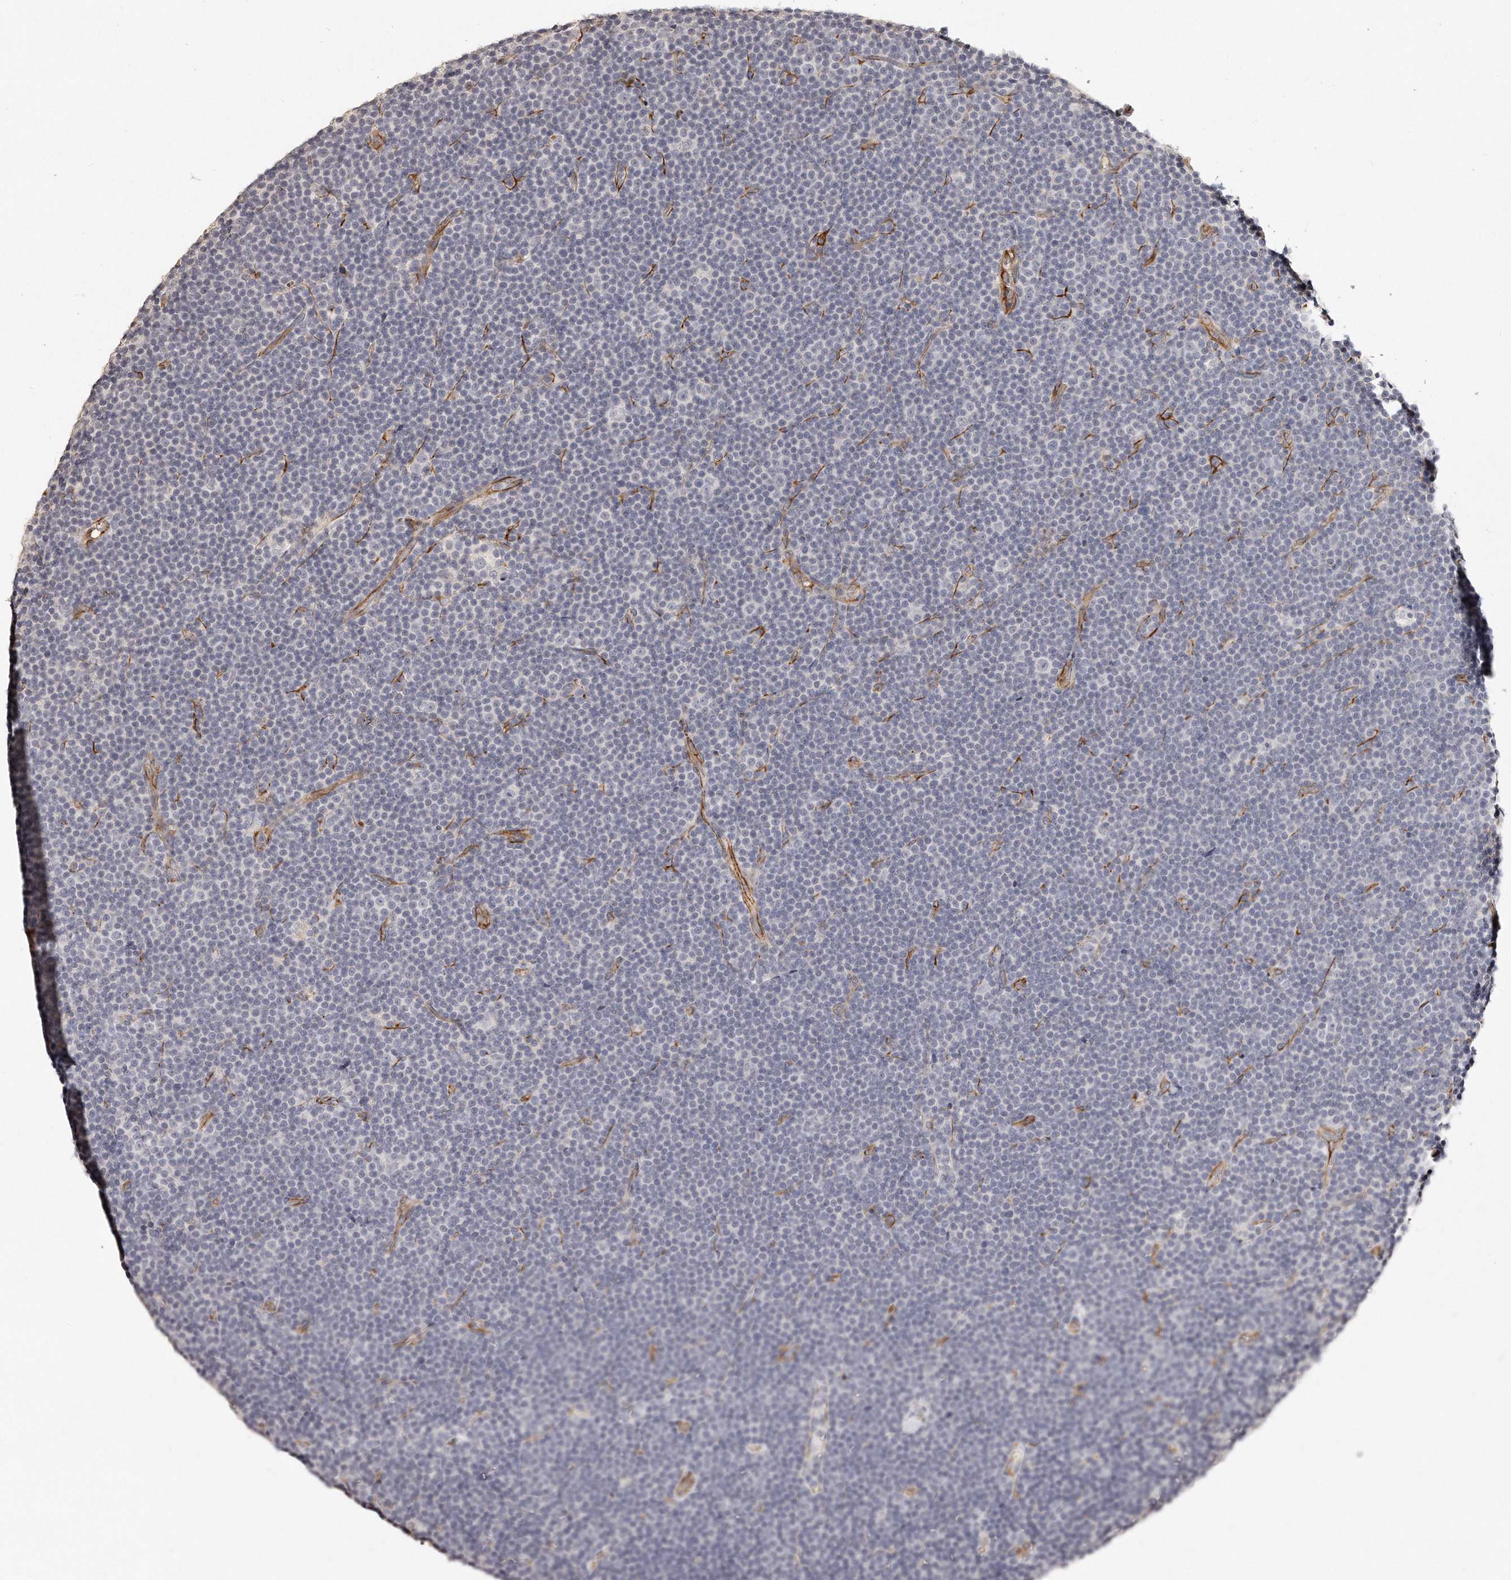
{"staining": {"intensity": "negative", "quantity": "none", "location": "none"}, "tissue": "lymphoma", "cell_type": "Tumor cells", "image_type": "cancer", "snomed": [{"axis": "morphology", "description": "Malignant lymphoma, non-Hodgkin's type, Low grade"}, {"axis": "topography", "description": "Lymph node"}], "caption": "Tumor cells are negative for brown protein staining in lymphoma.", "gene": "ZYG11A", "patient": {"sex": "female", "age": 67}}